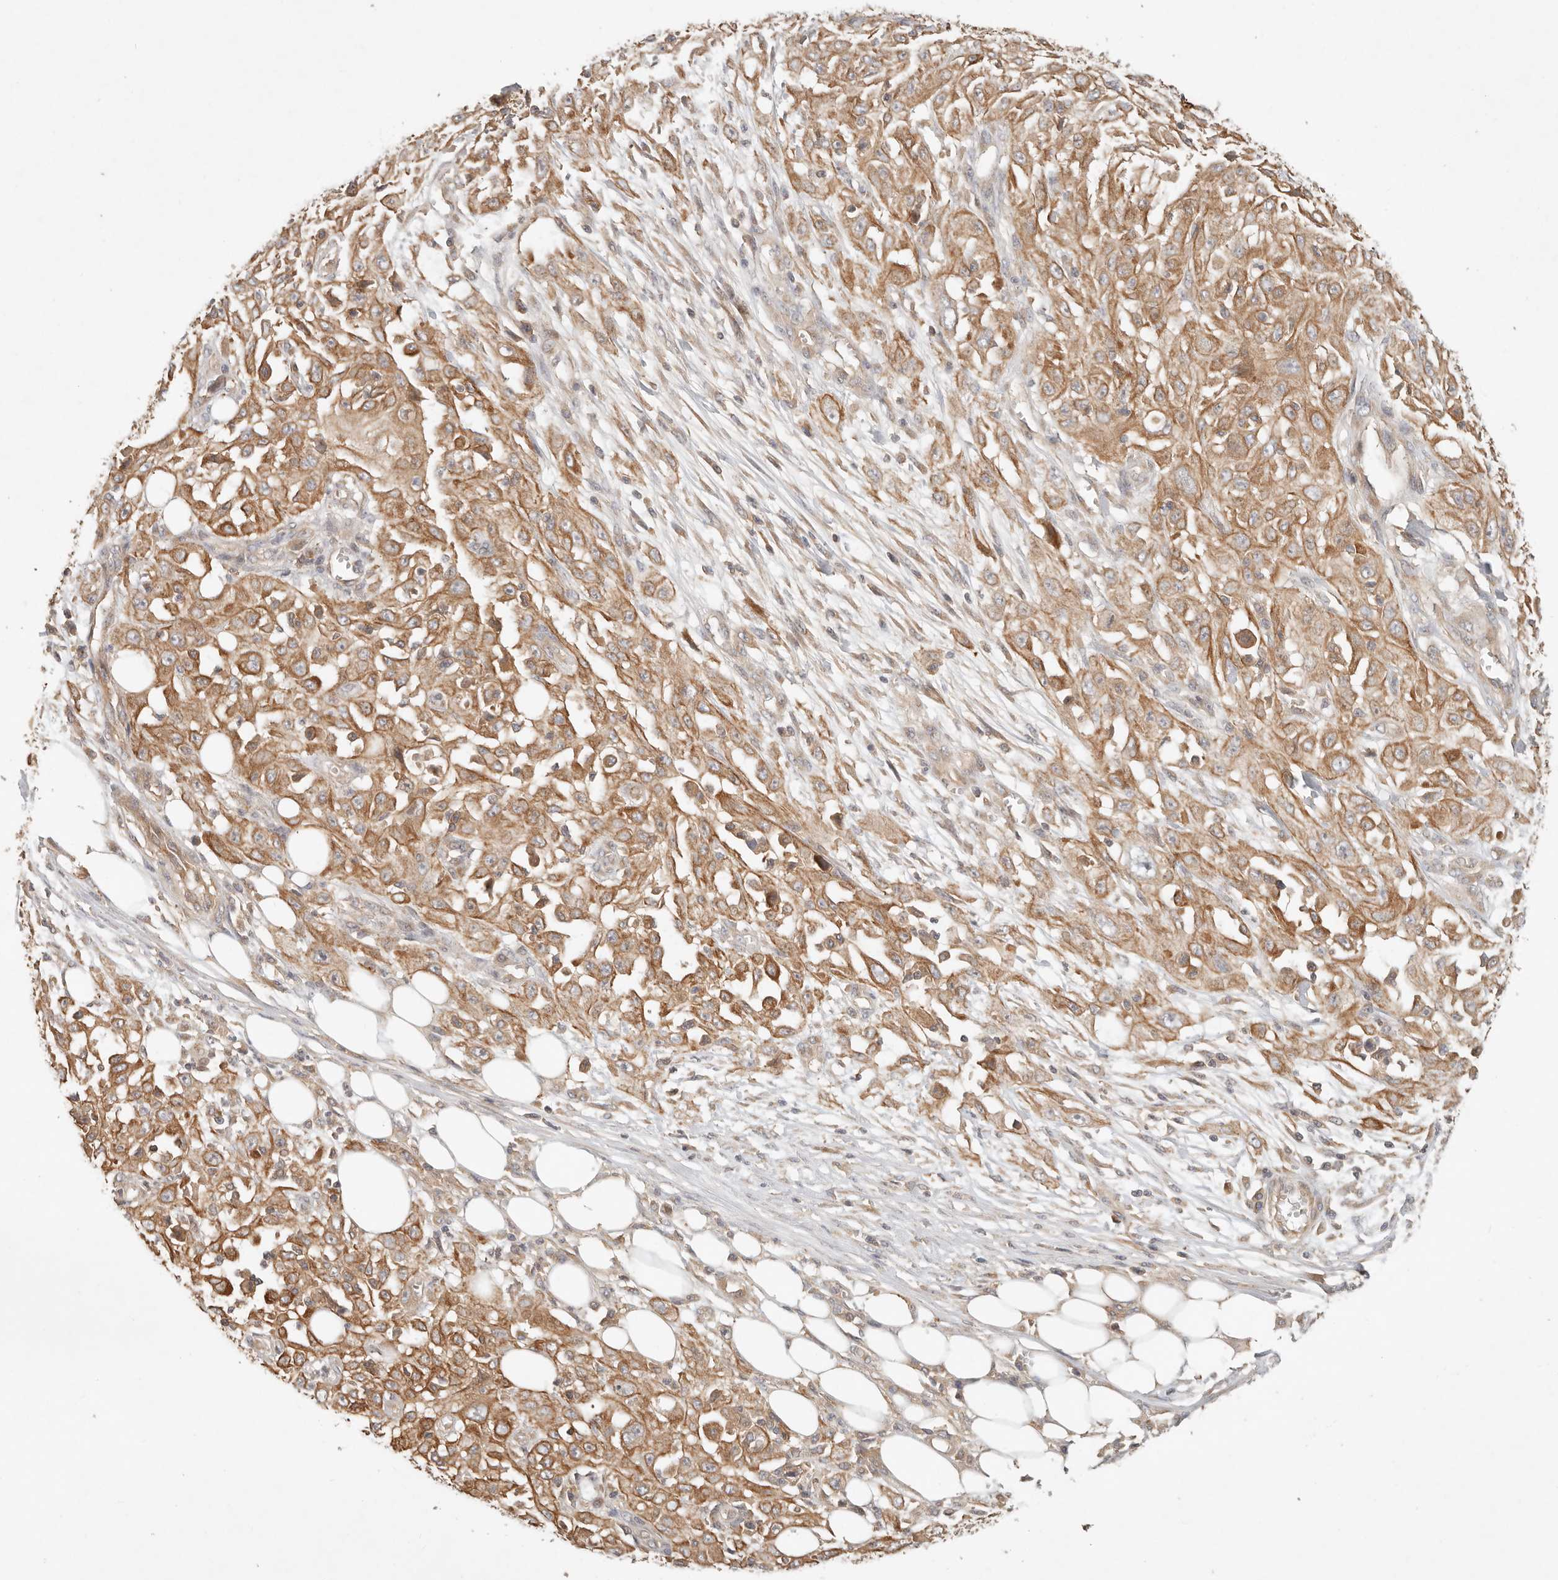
{"staining": {"intensity": "moderate", "quantity": ">75%", "location": "cytoplasmic/membranous"}, "tissue": "skin cancer", "cell_type": "Tumor cells", "image_type": "cancer", "snomed": [{"axis": "morphology", "description": "Squamous cell carcinoma, NOS"}, {"axis": "morphology", "description": "Squamous cell carcinoma, metastatic, NOS"}, {"axis": "topography", "description": "Skin"}, {"axis": "topography", "description": "Lymph node"}], "caption": "Human skin cancer stained with a brown dye displays moderate cytoplasmic/membranous positive expression in about >75% of tumor cells.", "gene": "HECTD3", "patient": {"sex": "male", "age": 75}}